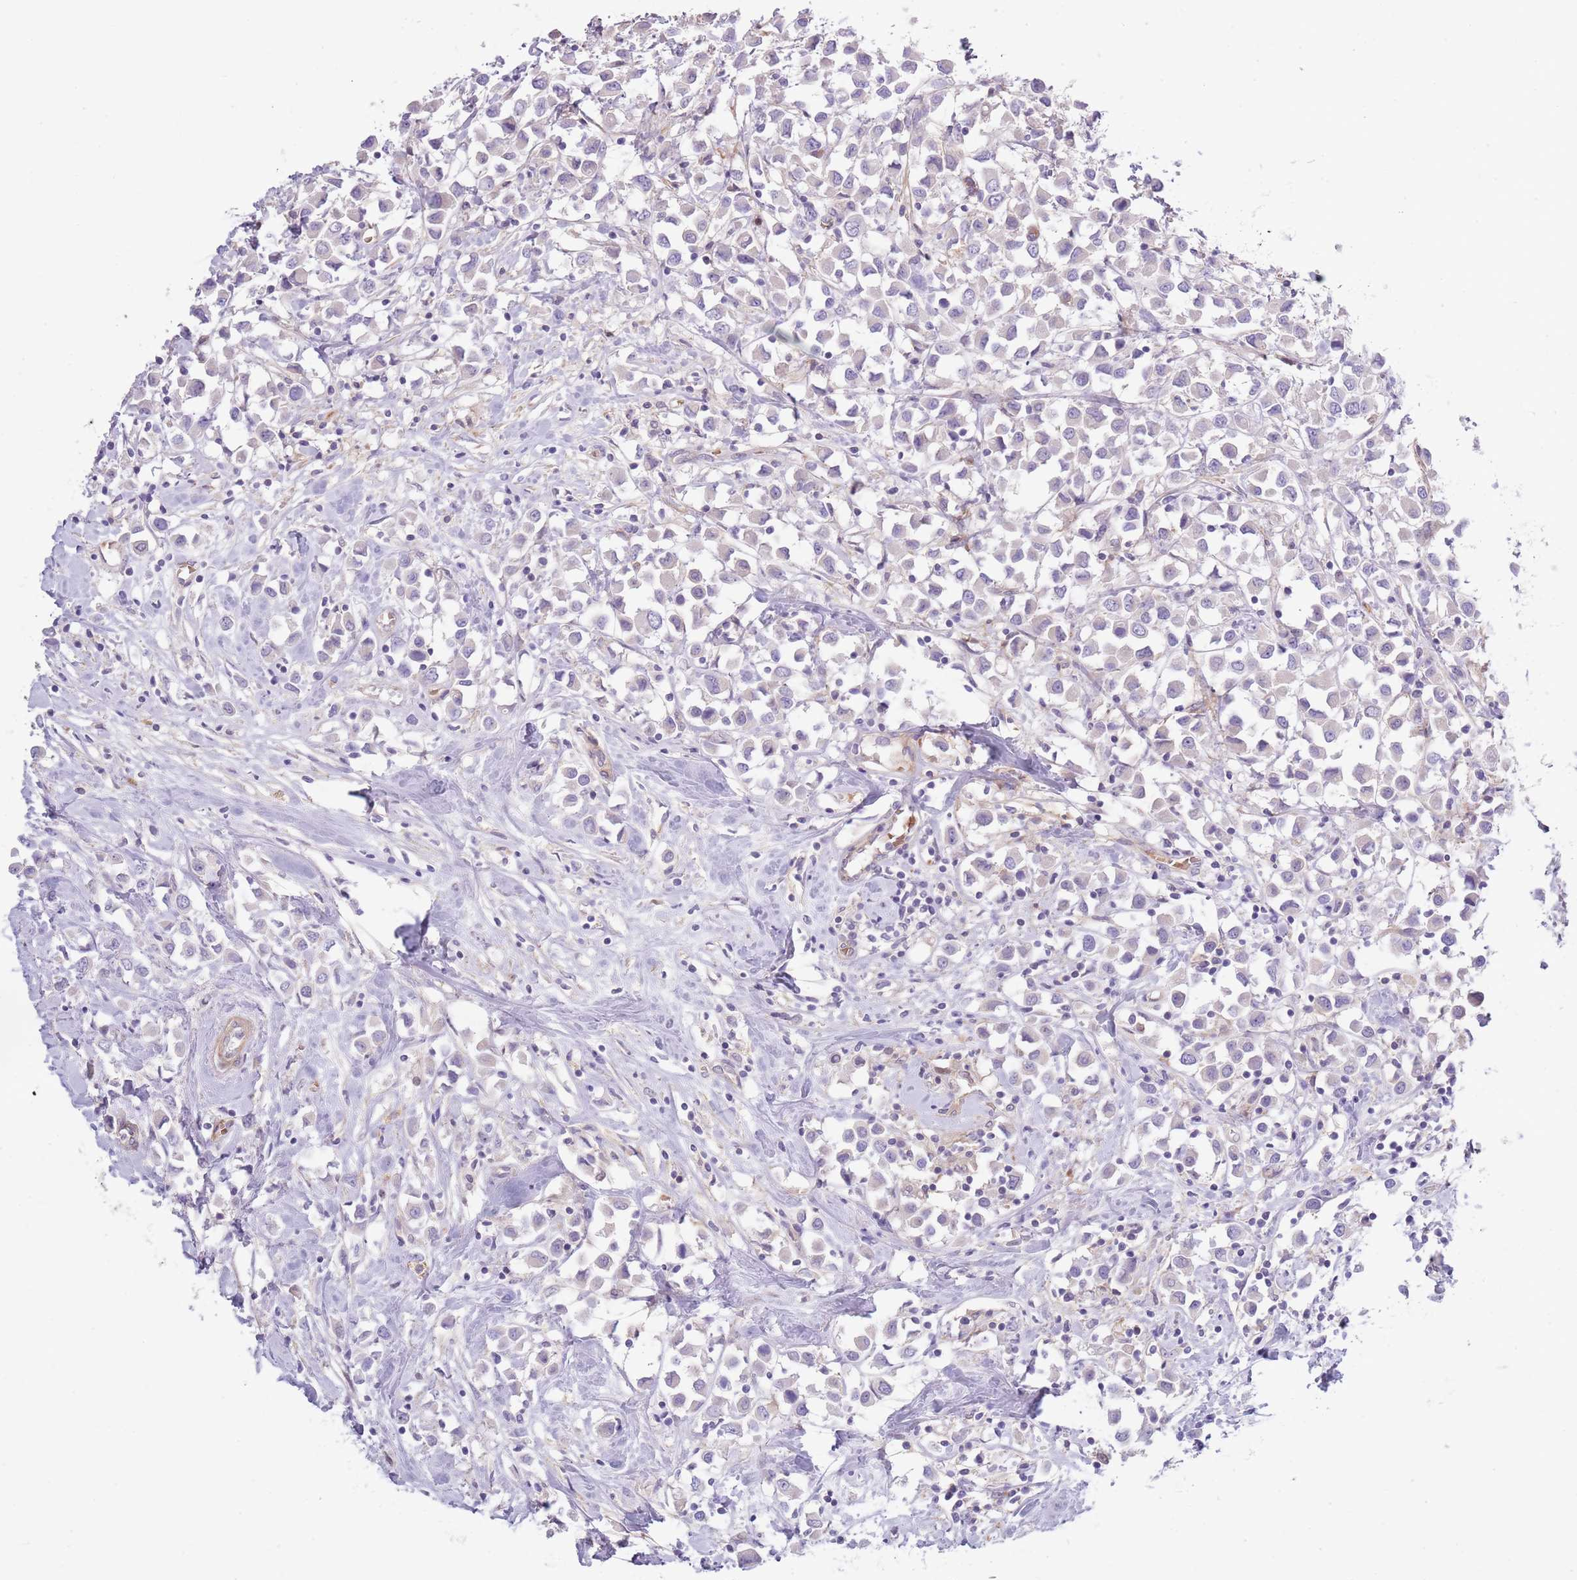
{"staining": {"intensity": "negative", "quantity": "none", "location": "none"}, "tissue": "breast cancer", "cell_type": "Tumor cells", "image_type": "cancer", "snomed": [{"axis": "morphology", "description": "Duct carcinoma"}, {"axis": "topography", "description": "Breast"}], "caption": "This image is of breast cancer stained with IHC to label a protein in brown with the nuclei are counter-stained blue. There is no expression in tumor cells. The staining is performed using DAB (3,3'-diaminobenzidine) brown chromogen with nuclei counter-stained in using hematoxylin.", "gene": "TINAGL1", "patient": {"sex": "female", "age": 61}}